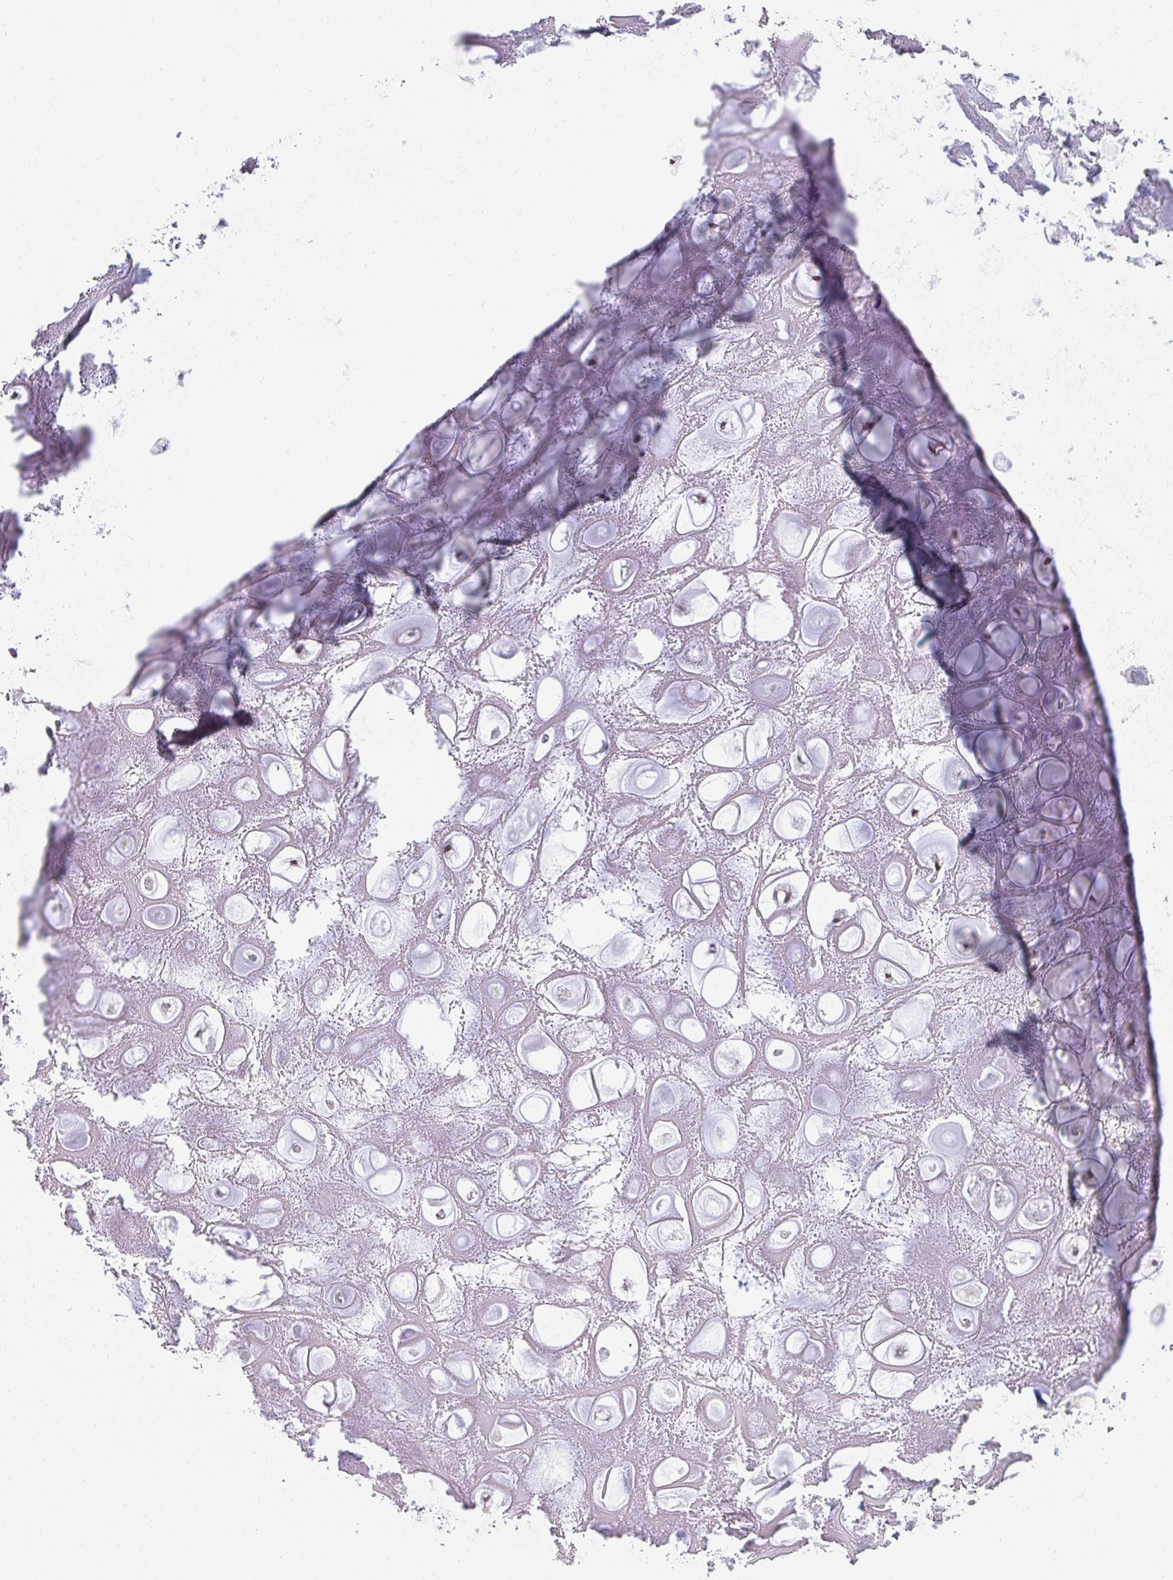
{"staining": {"intensity": "weak", "quantity": "<25%", "location": "nuclear"}, "tissue": "soft tissue", "cell_type": "Chondrocytes", "image_type": "normal", "snomed": [{"axis": "morphology", "description": "Normal tissue, NOS"}, {"axis": "topography", "description": "Lymph node"}, {"axis": "topography", "description": "Cartilage tissue"}, {"axis": "topography", "description": "Nasopharynx"}], "caption": "An image of human soft tissue is negative for staining in chondrocytes. (Immunohistochemistry, brightfield microscopy, high magnification).", "gene": "LIN54", "patient": {"sex": "male", "age": 63}}